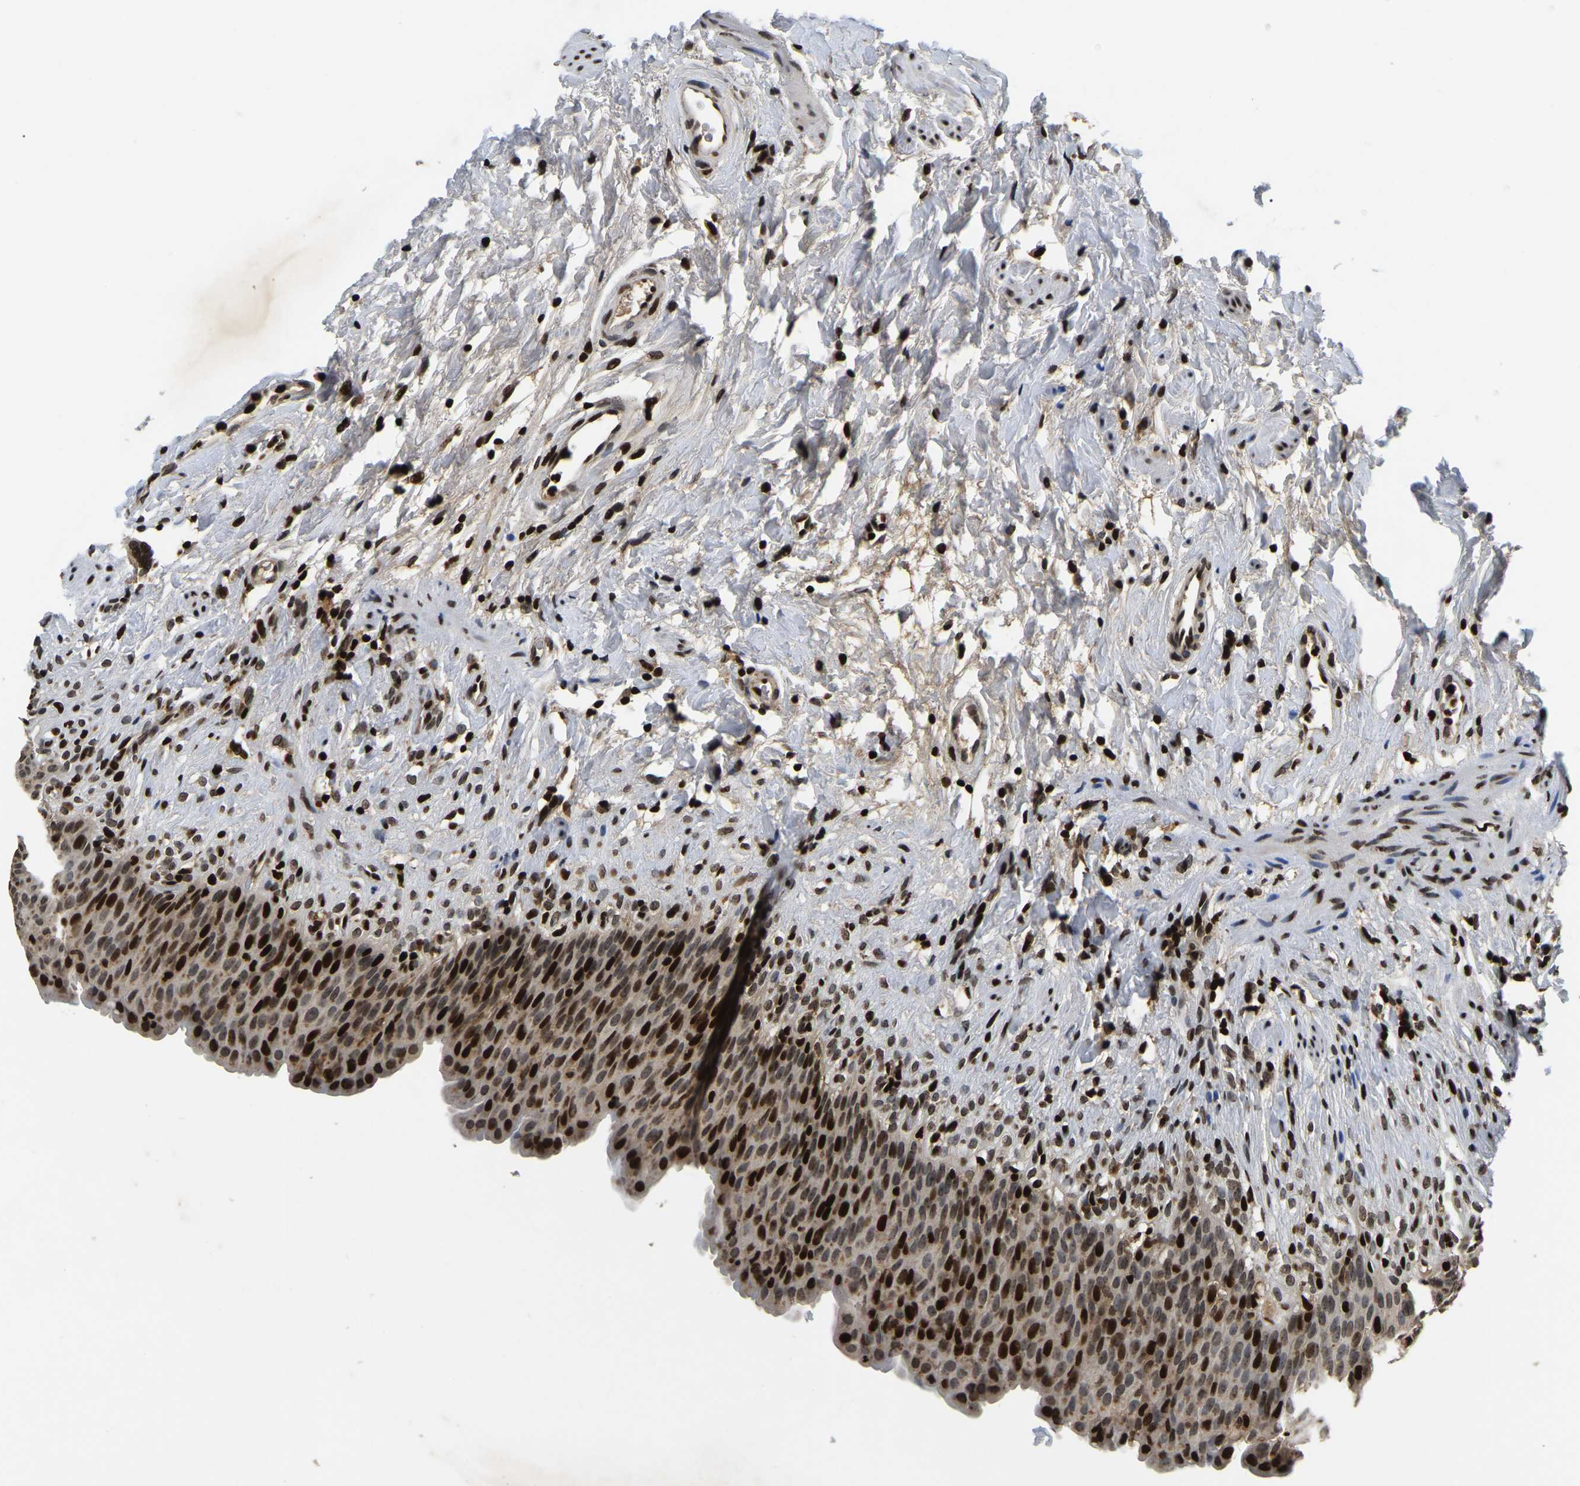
{"staining": {"intensity": "strong", "quantity": ">75%", "location": "cytoplasmic/membranous,nuclear"}, "tissue": "urinary bladder", "cell_type": "Urothelial cells", "image_type": "normal", "snomed": [{"axis": "morphology", "description": "Normal tissue, NOS"}, {"axis": "topography", "description": "Urinary bladder"}], "caption": "Urinary bladder stained for a protein shows strong cytoplasmic/membranous,nuclear positivity in urothelial cells. (DAB IHC with brightfield microscopy, high magnification).", "gene": "LRRC61", "patient": {"sex": "female", "age": 79}}